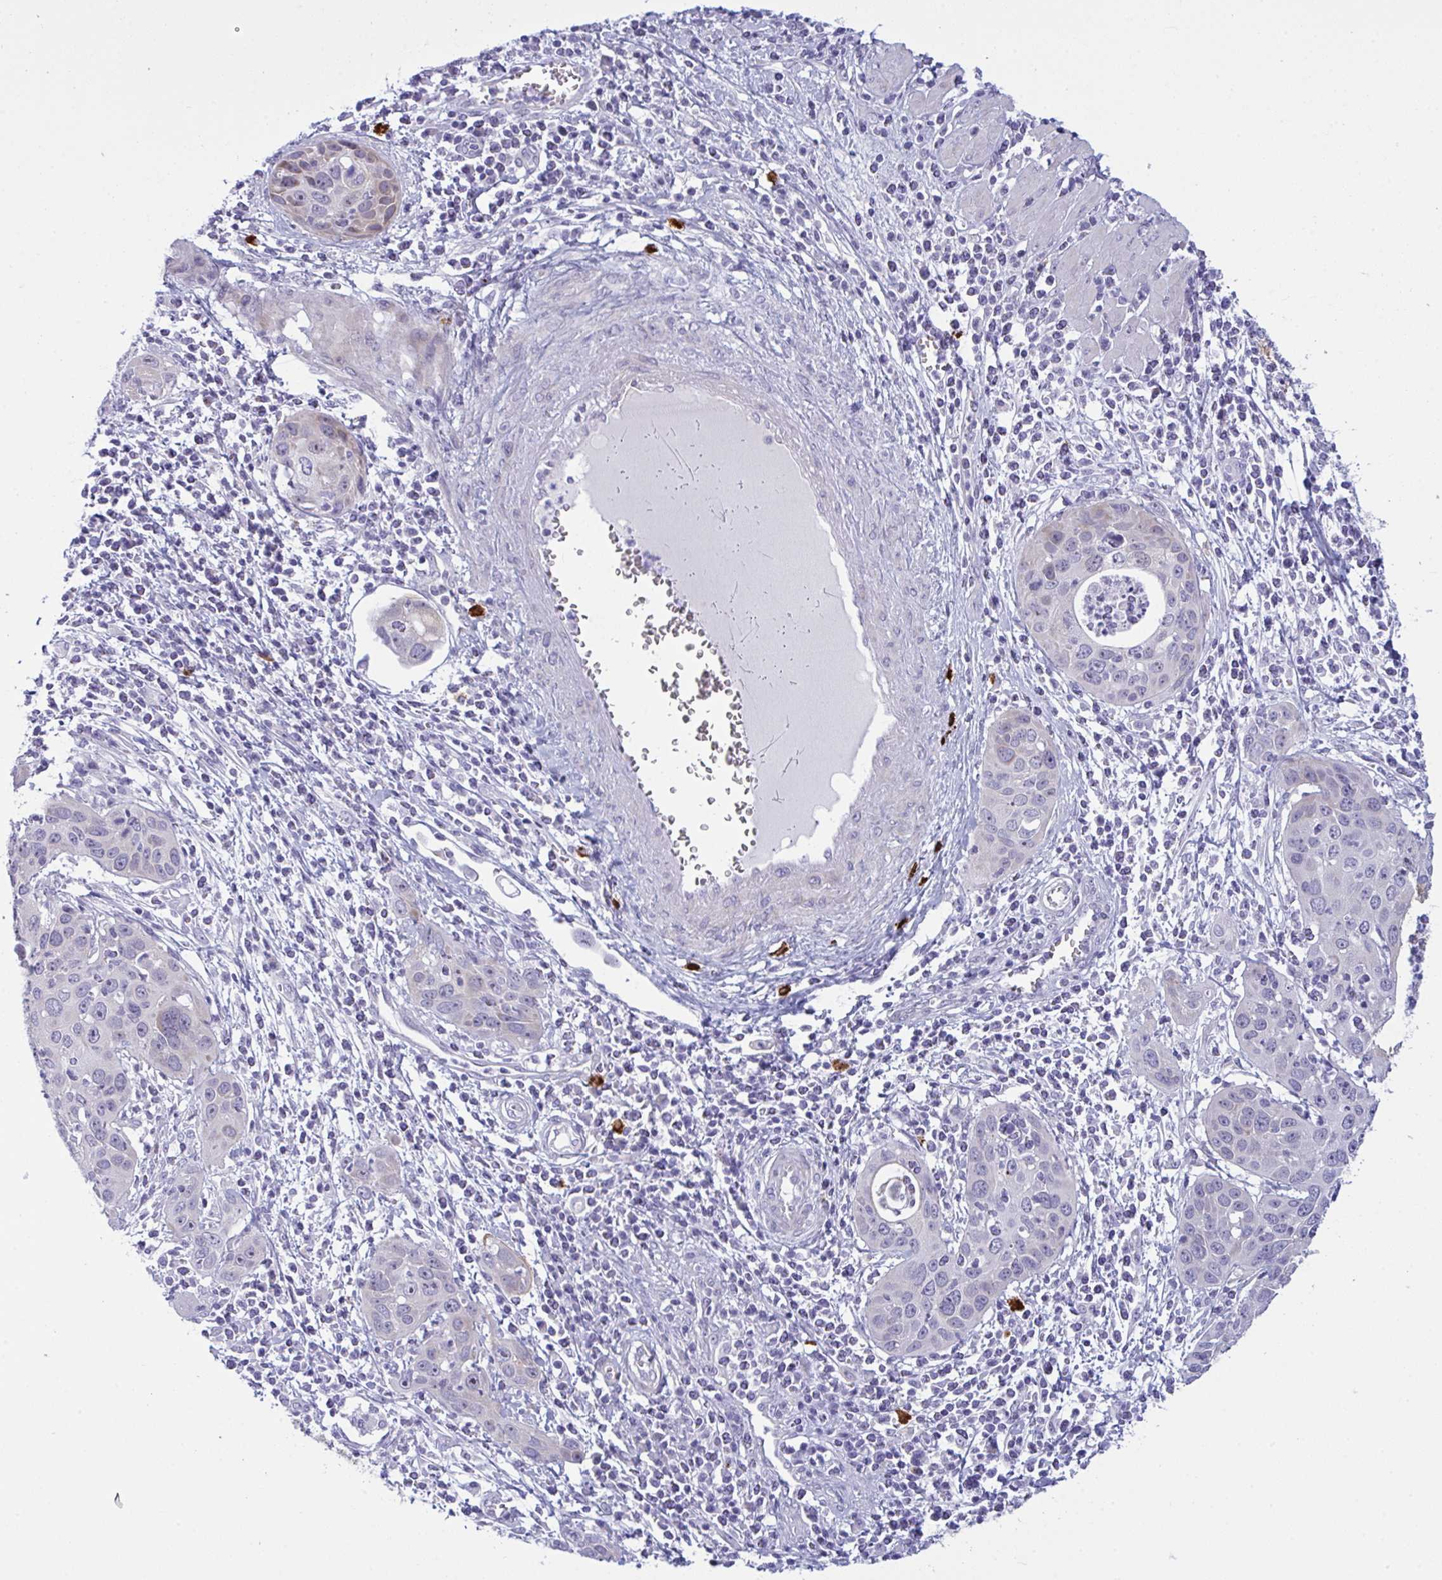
{"staining": {"intensity": "negative", "quantity": "none", "location": "none"}, "tissue": "cervical cancer", "cell_type": "Tumor cells", "image_type": "cancer", "snomed": [{"axis": "morphology", "description": "Squamous cell carcinoma, NOS"}, {"axis": "topography", "description": "Cervix"}], "caption": "Tumor cells are negative for brown protein staining in cervical cancer.", "gene": "ZNF684", "patient": {"sex": "female", "age": 36}}